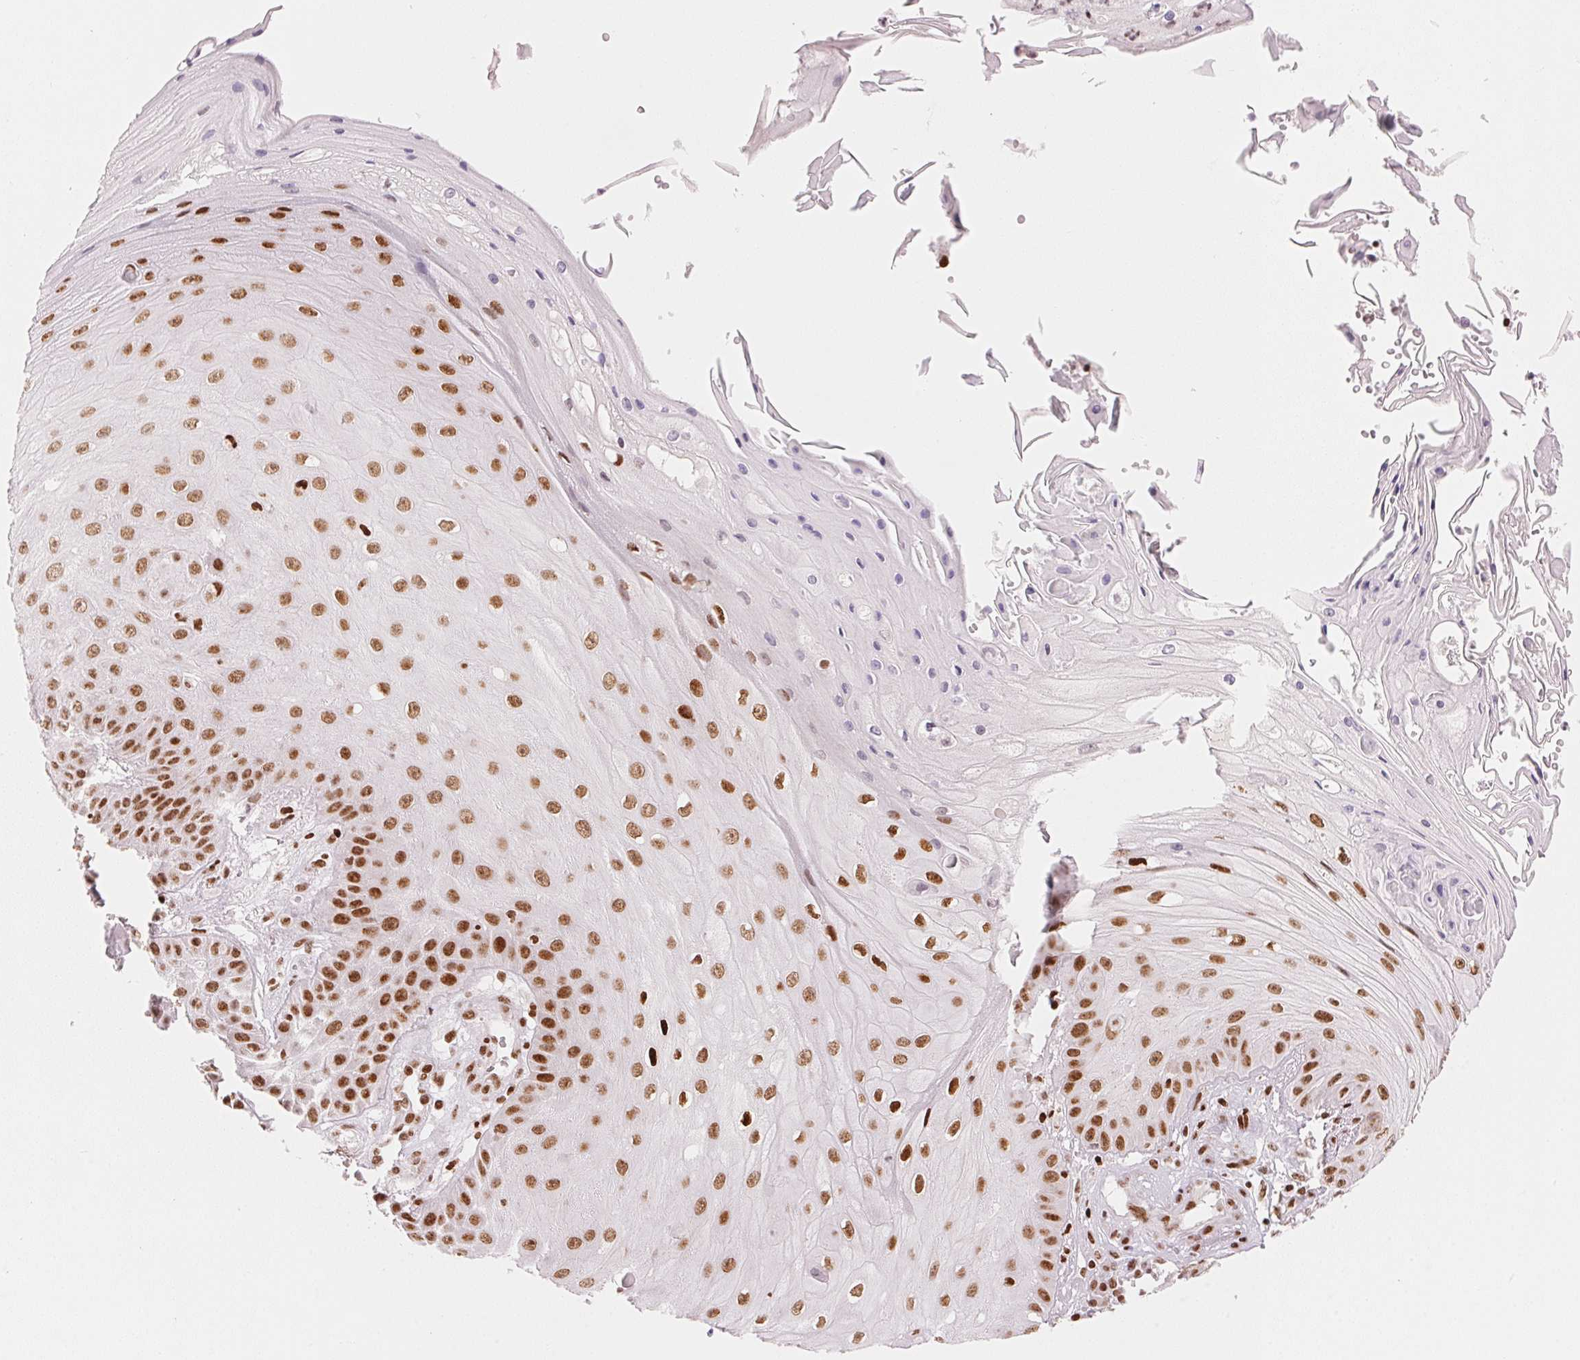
{"staining": {"intensity": "strong", "quantity": ">75%", "location": "nuclear"}, "tissue": "skin cancer", "cell_type": "Tumor cells", "image_type": "cancer", "snomed": [{"axis": "morphology", "description": "Squamous cell carcinoma, NOS"}, {"axis": "topography", "description": "Skin"}], "caption": "Skin squamous cell carcinoma tissue exhibits strong nuclear expression in about >75% of tumor cells, visualized by immunohistochemistry.", "gene": "NXF1", "patient": {"sex": "male", "age": 70}}